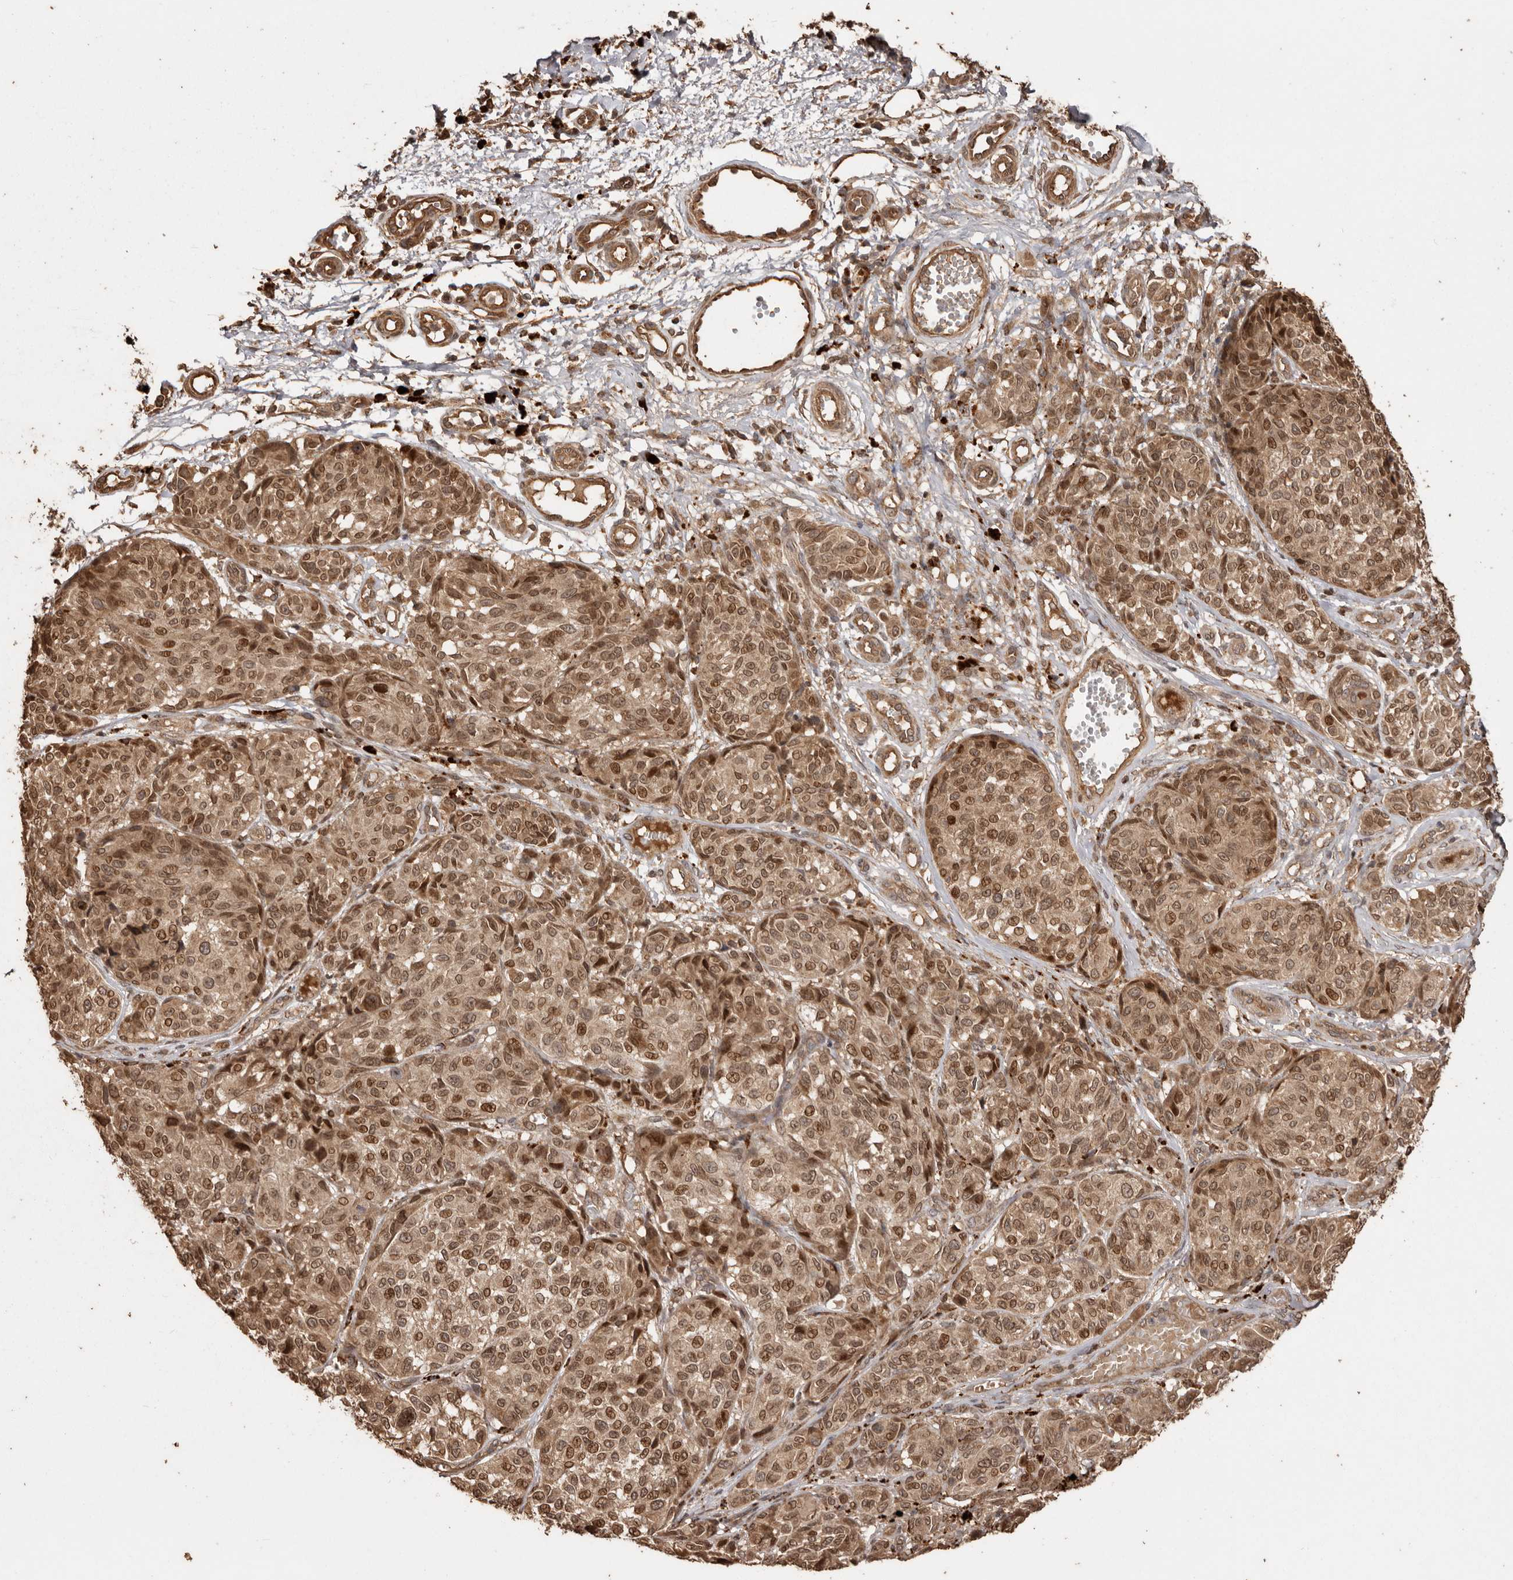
{"staining": {"intensity": "moderate", "quantity": ">75%", "location": "nuclear"}, "tissue": "melanoma", "cell_type": "Tumor cells", "image_type": "cancer", "snomed": [{"axis": "morphology", "description": "Malignant melanoma, NOS"}, {"axis": "topography", "description": "Skin"}], "caption": "This micrograph reveals IHC staining of human malignant melanoma, with medium moderate nuclear staining in approximately >75% of tumor cells.", "gene": "NUP43", "patient": {"sex": "male", "age": 83}}